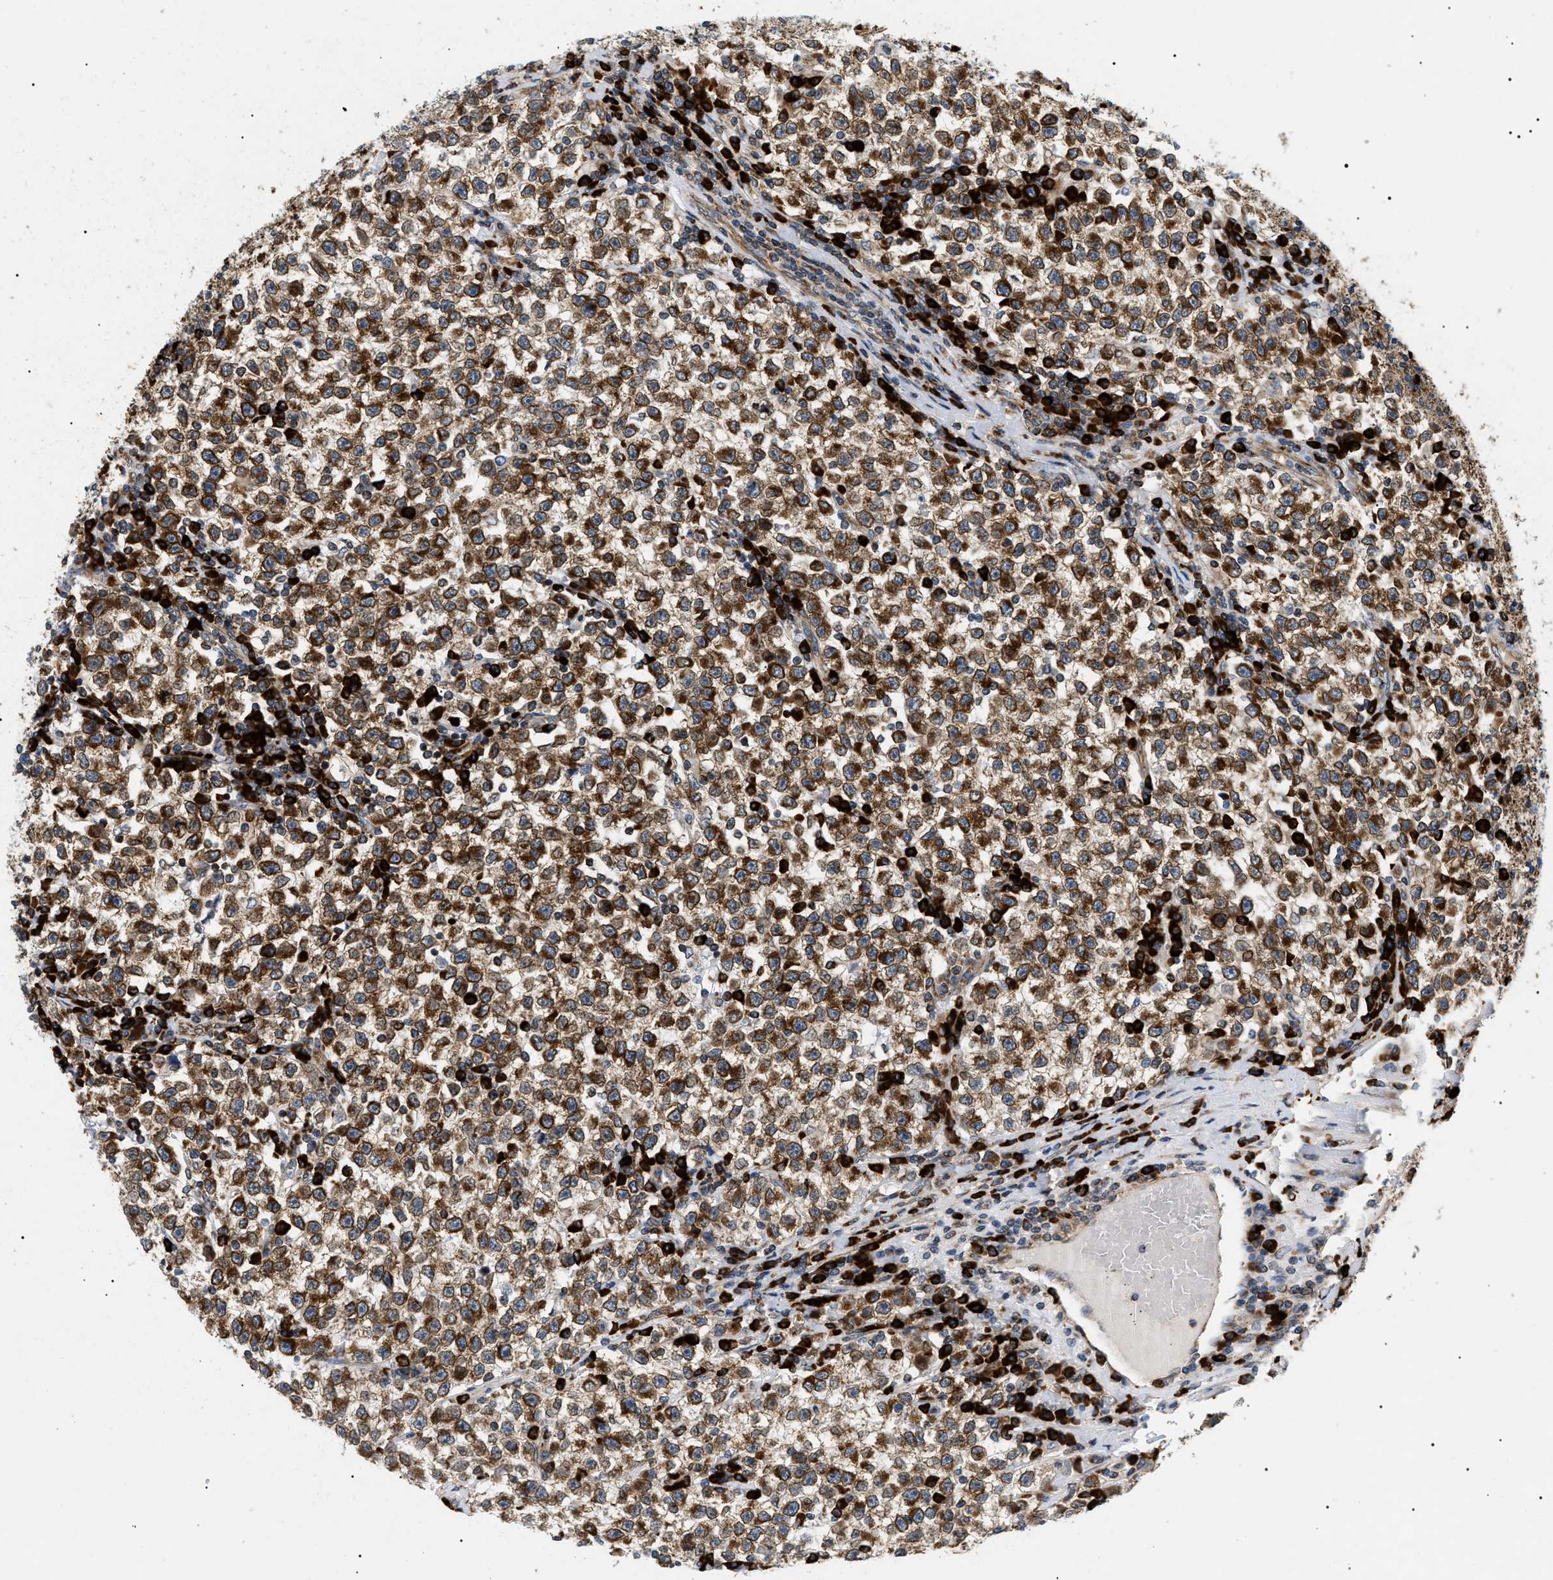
{"staining": {"intensity": "moderate", "quantity": ">75%", "location": "cytoplasmic/membranous"}, "tissue": "testis cancer", "cell_type": "Tumor cells", "image_type": "cancer", "snomed": [{"axis": "morphology", "description": "Seminoma, NOS"}, {"axis": "topography", "description": "Testis"}], "caption": "Immunohistochemistry (IHC) of seminoma (testis) shows medium levels of moderate cytoplasmic/membranous positivity in about >75% of tumor cells.", "gene": "DERL1", "patient": {"sex": "male", "age": 22}}